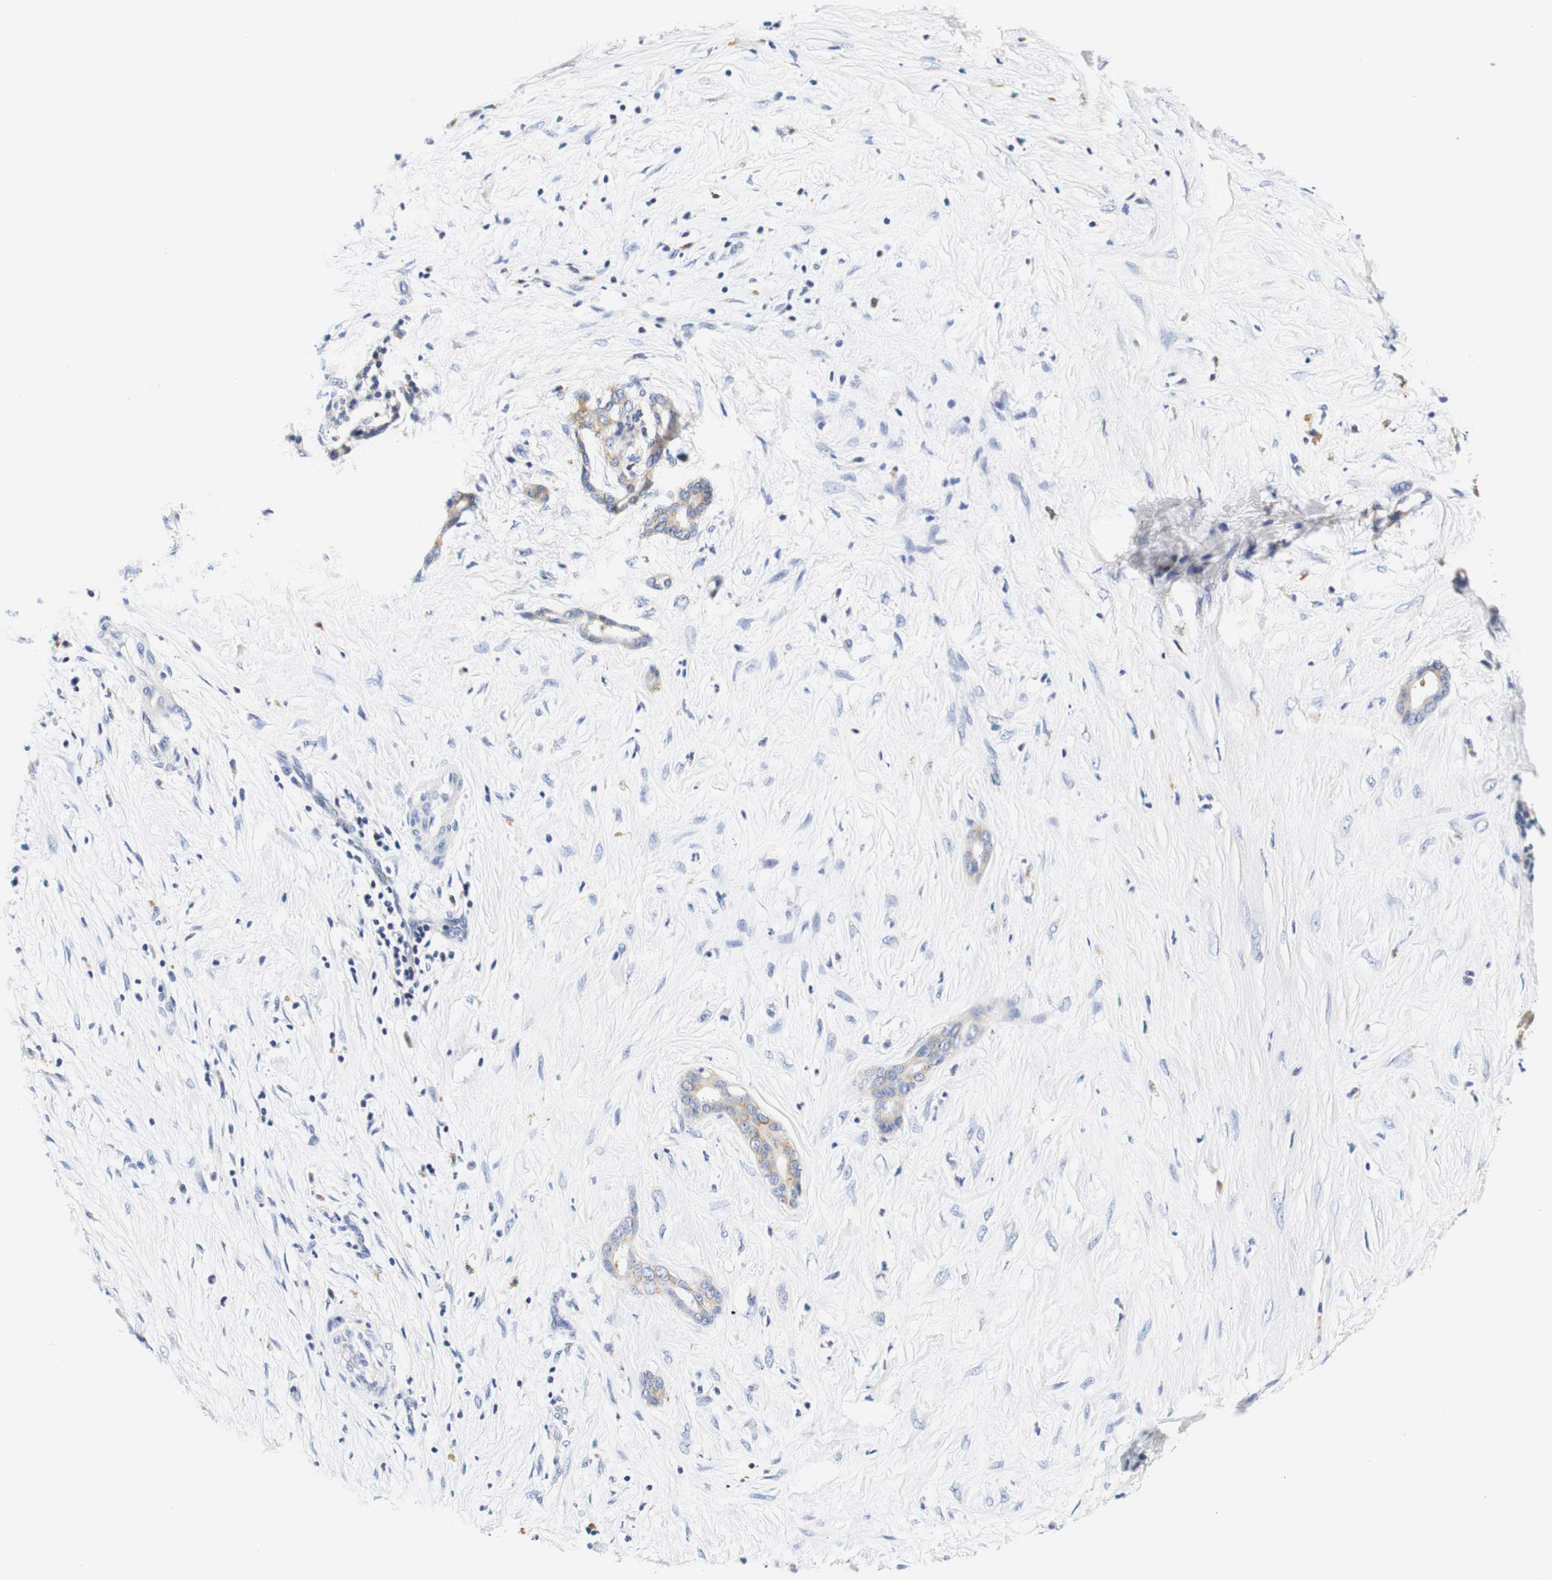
{"staining": {"intensity": "moderate", "quantity": "25%-75%", "location": "cytoplasmic/membranous"}, "tissue": "pancreatic cancer", "cell_type": "Tumor cells", "image_type": "cancer", "snomed": [{"axis": "morphology", "description": "Adenocarcinoma, NOS"}, {"axis": "topography", "description": "Pancreas"}], "caption": "Adenocarcinoma (pancreatic) stained with a brown dye shows moderate cytoplasmic/membranous positive staining in about 25%-75% of tumor cells.", "gene": "CAMK4", "patient": {"sex": "male", "age": 41}}